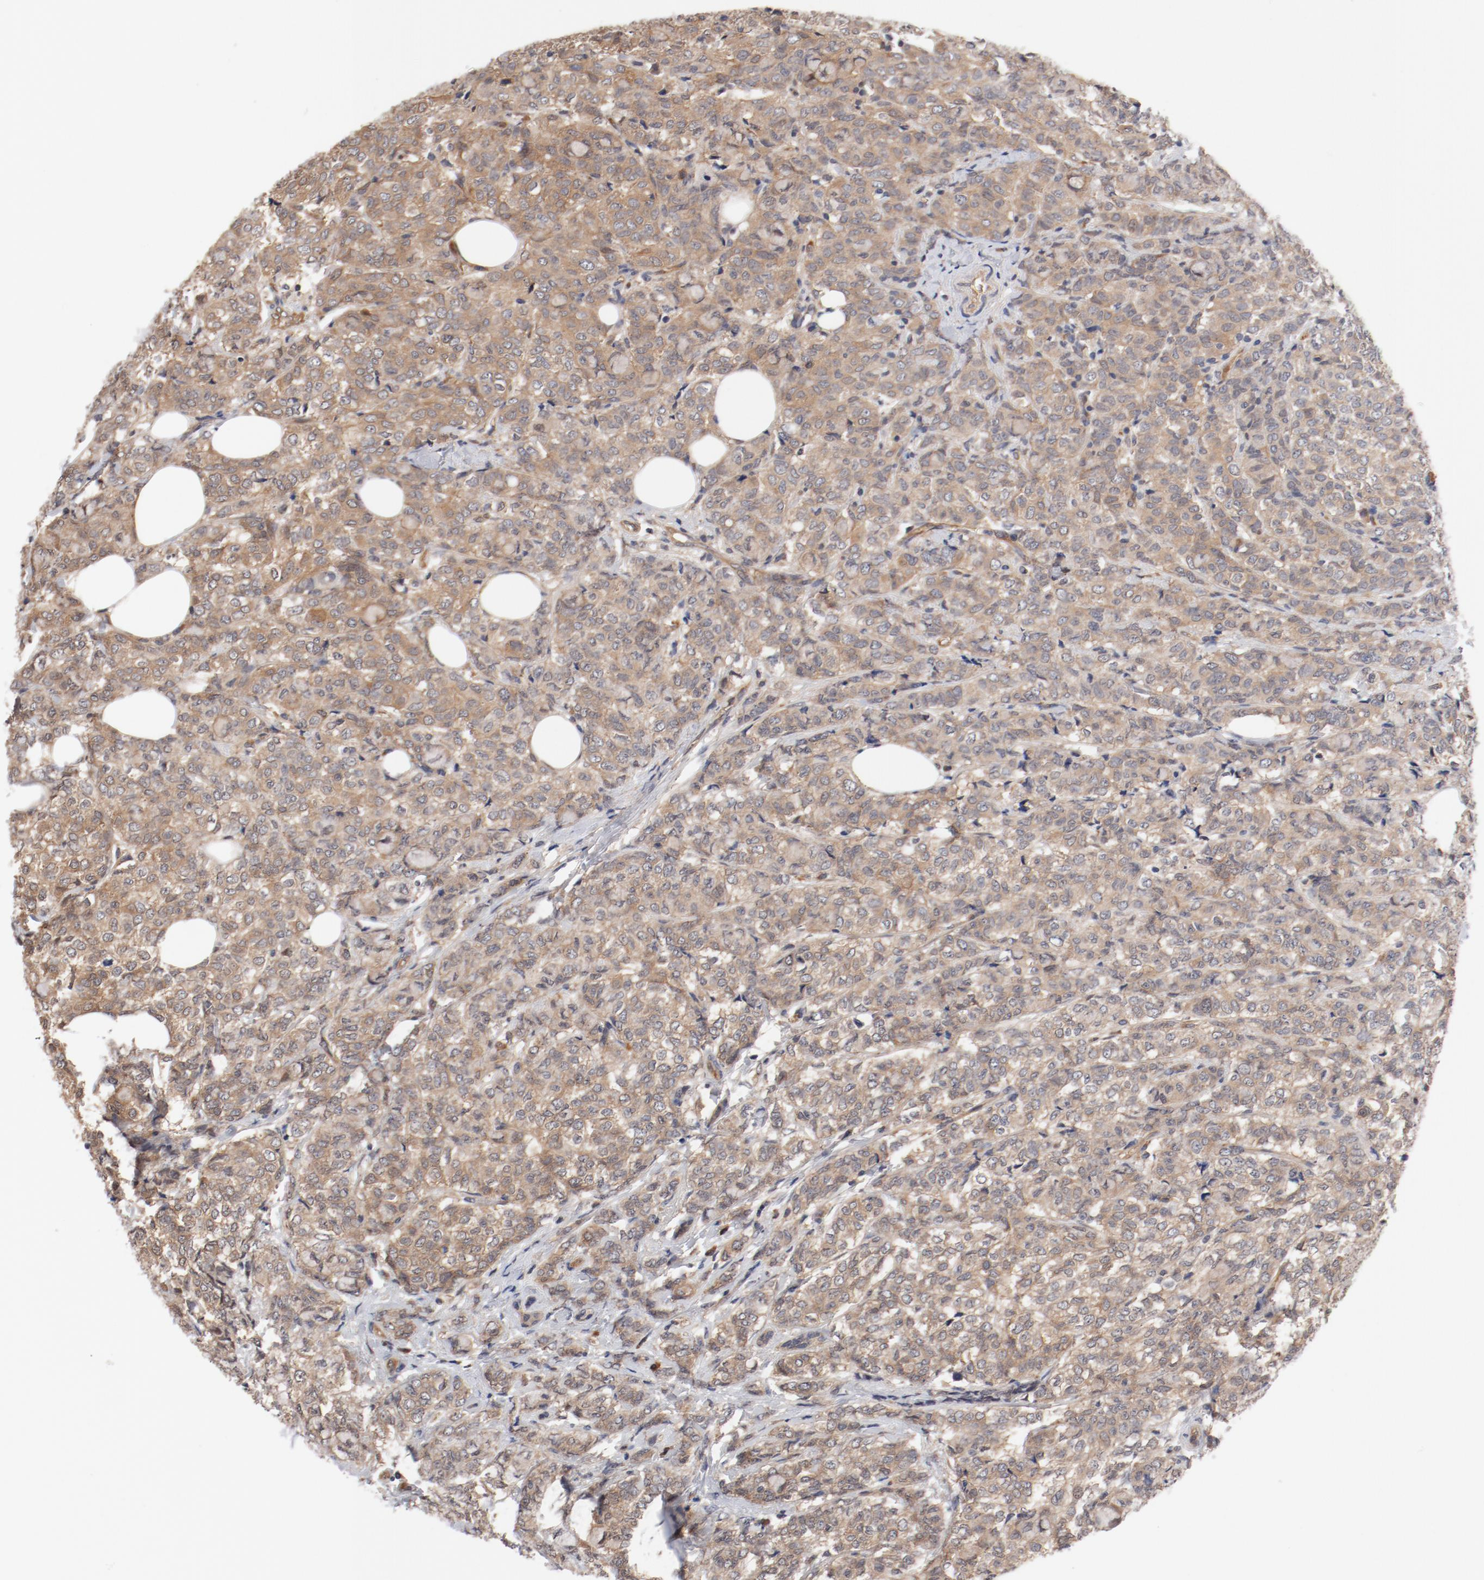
{"staining": {"intensity": "weak", "quantity": ">75%", "location": "cytoplasmic/membranous"}, "tissue": "breast cancer", "cell_type": "Tumor cells", "image_type": "cancer", "snomed": [{"axis": "morphology", "description": "Lobular carcinoma"}, {"axis": "topography", "description": "Breast"}], "caption": "There is low levels of weak cytoplasmic/membranous expression in tumor cells of breast cancer, as demonstrated by immunohistochemical staining (brown color).", "gene": "PITPNM2", "patient": {"sex": "female", "age": 60}}